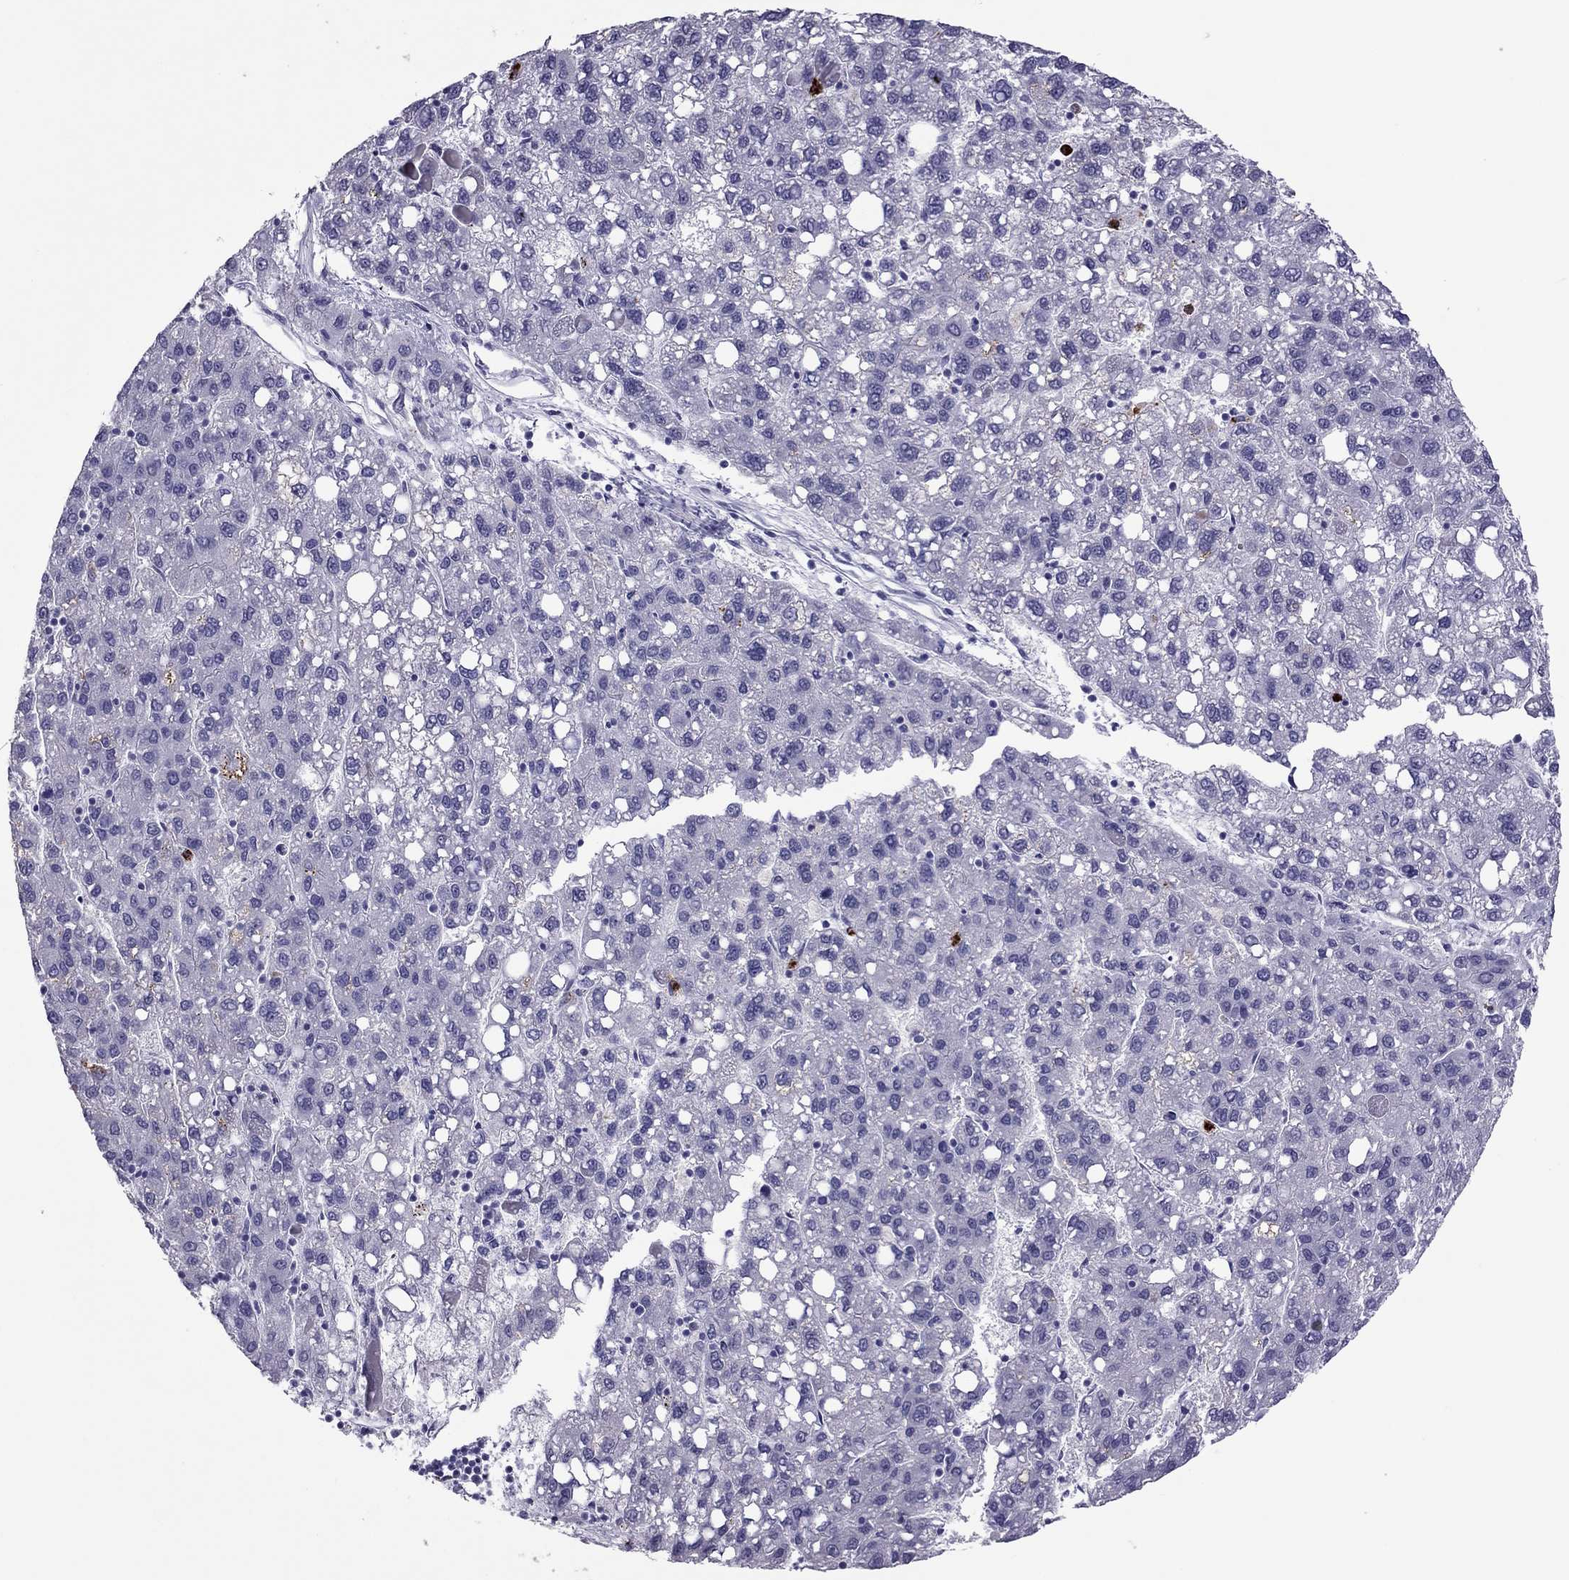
{"staining": {"intensity": "negative", "quantity": "none", "location": "none"}, "tissue": "liver cancer", "cell_type": "Tumor cells", "image_type": "cancer", "snomed": [{"axis": "morphology", "description": "Carcinoma, Hepatocellular, NOS"}, {"axis": "topography", "description": "Liver"}], "caption": "High power microscopy photomicrograph of an immunohistochemistry (IHC) photomicrograph of liver cancer, revealing no significant expression in tumor cells.", "gene": "CCL27", "patient": {"sex": "female", "age": 82}}